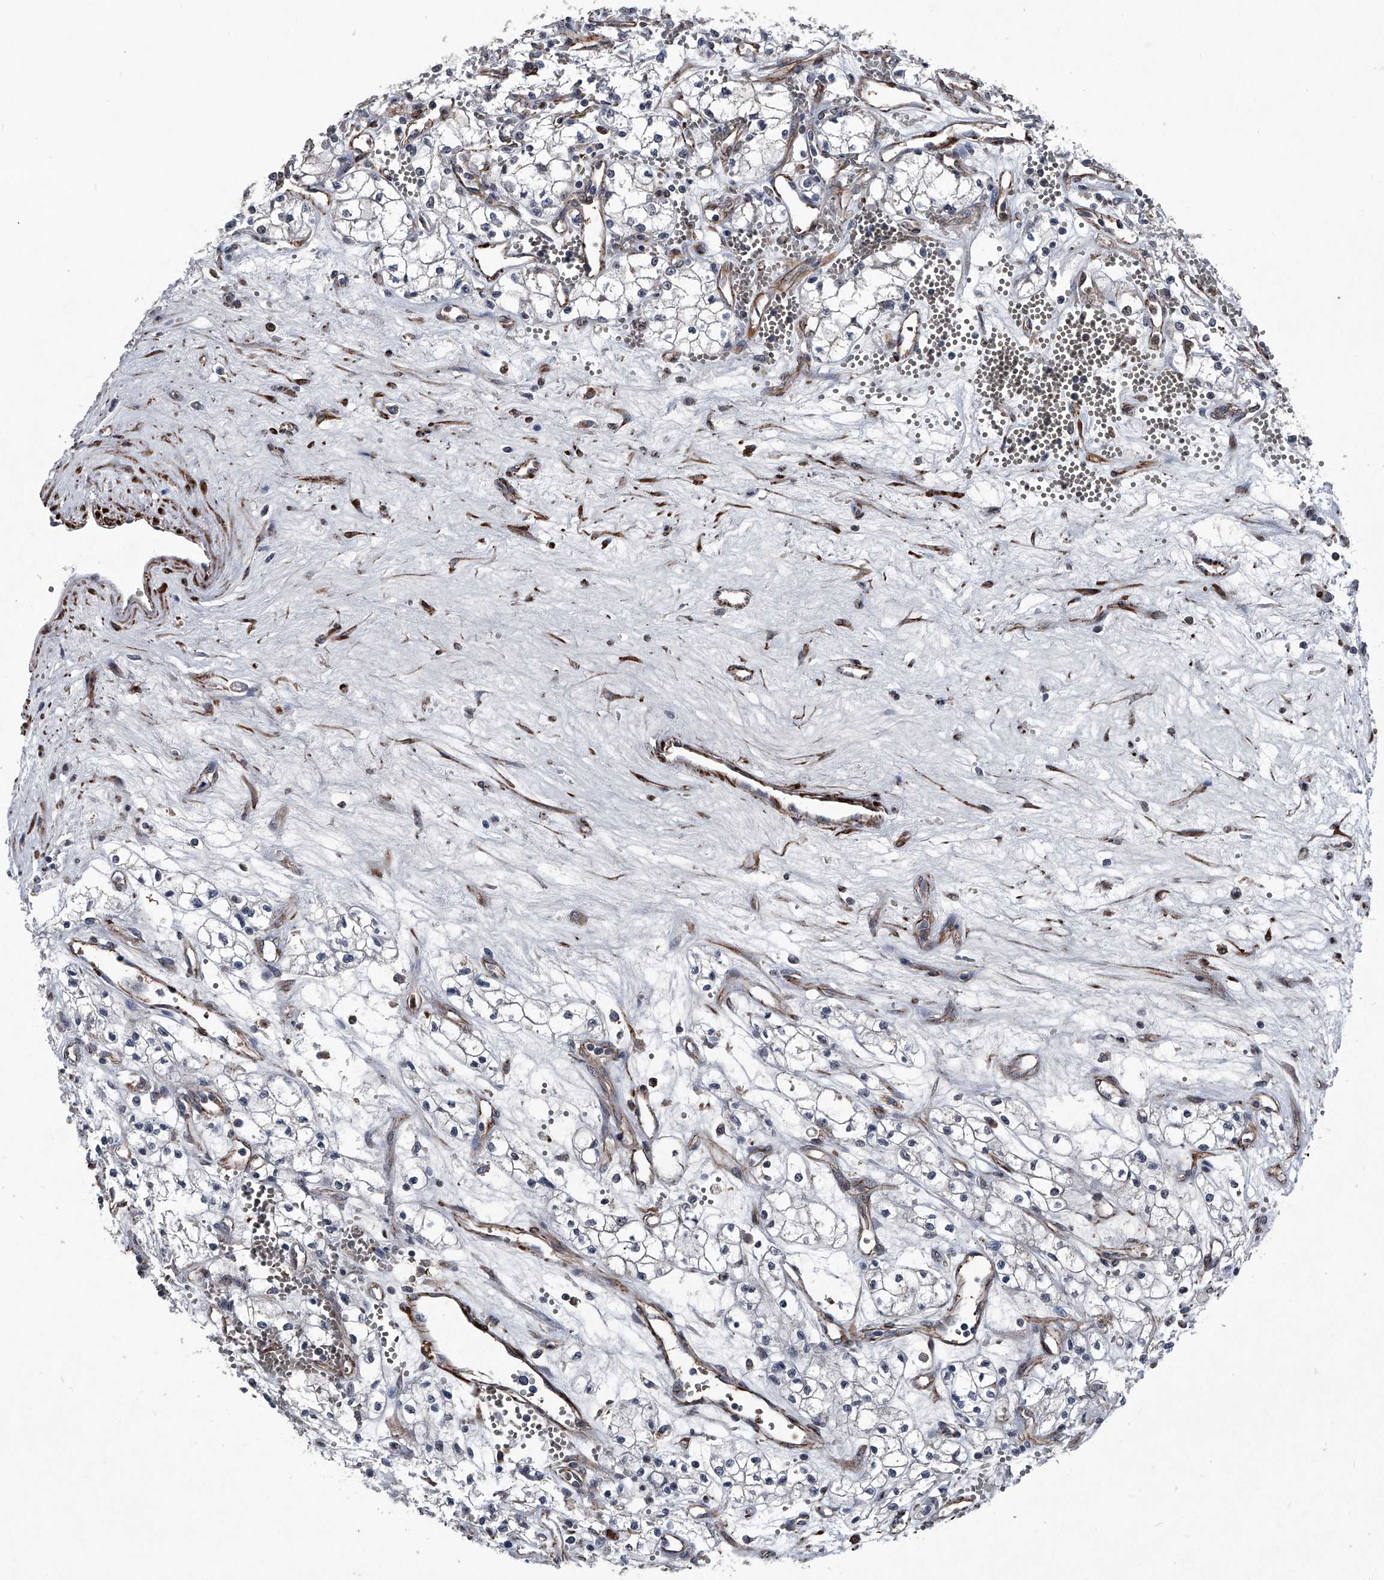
{"staining": {"intensity": "negative", "quantity": "none", "location": "none"}, "tissue": "renal cancer", "cell_type": "Tumor cells", "image_type": "cancer", "snomed": [{"axis": "morphology", "description": "Adenocarcinoma, NOS"}, {"axis": "topography", "description": "Kidney"}], "caption": "A photomicrograph of human renal cancer is negative for staining in tumor cells.", "gene": "MAPKAP1", "patient": {"sex": "male", "age": 59}}